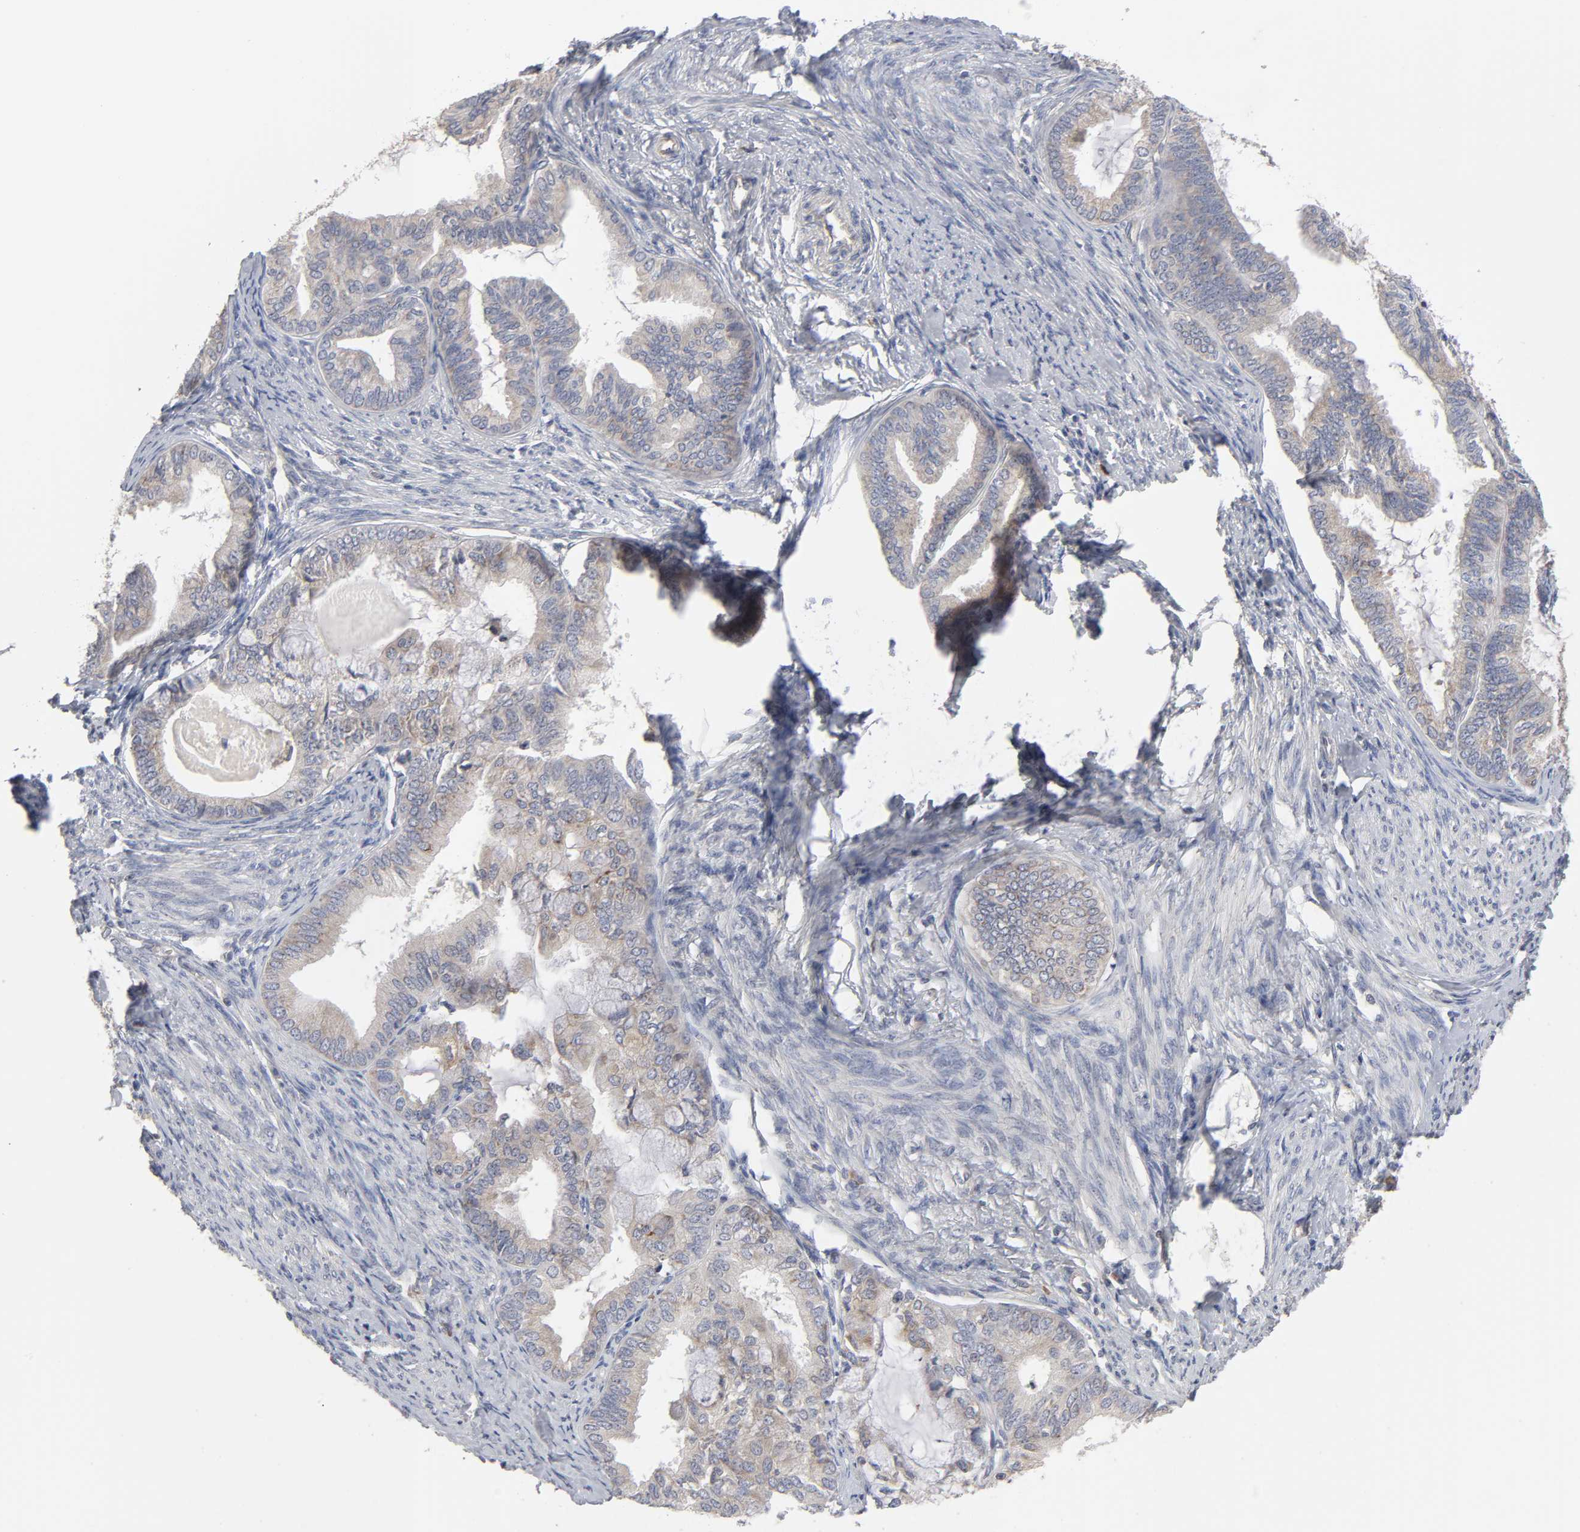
{"staining": {"intensity": "weak", "quantity": ">75%", "location": "cytoplasmic/membranous"}, "tissue": "endometrial cancer", "cell_type": "Tumor cells", "image_type": "cancer", "snomed": [{"axis": "morphology", "description": "Adenocarcinoma, NOS"}, {"axis": "topography", "description": "Endometrium"}], "caption": "Protein expression analysis of endometrial cancer (adenocarcinoma) exhibits weak cytoplasmic/membranous staining in approximately >75% of tumor cells.", "gene": "IL4R", "patient": {"sex": "female", "age": 86}}